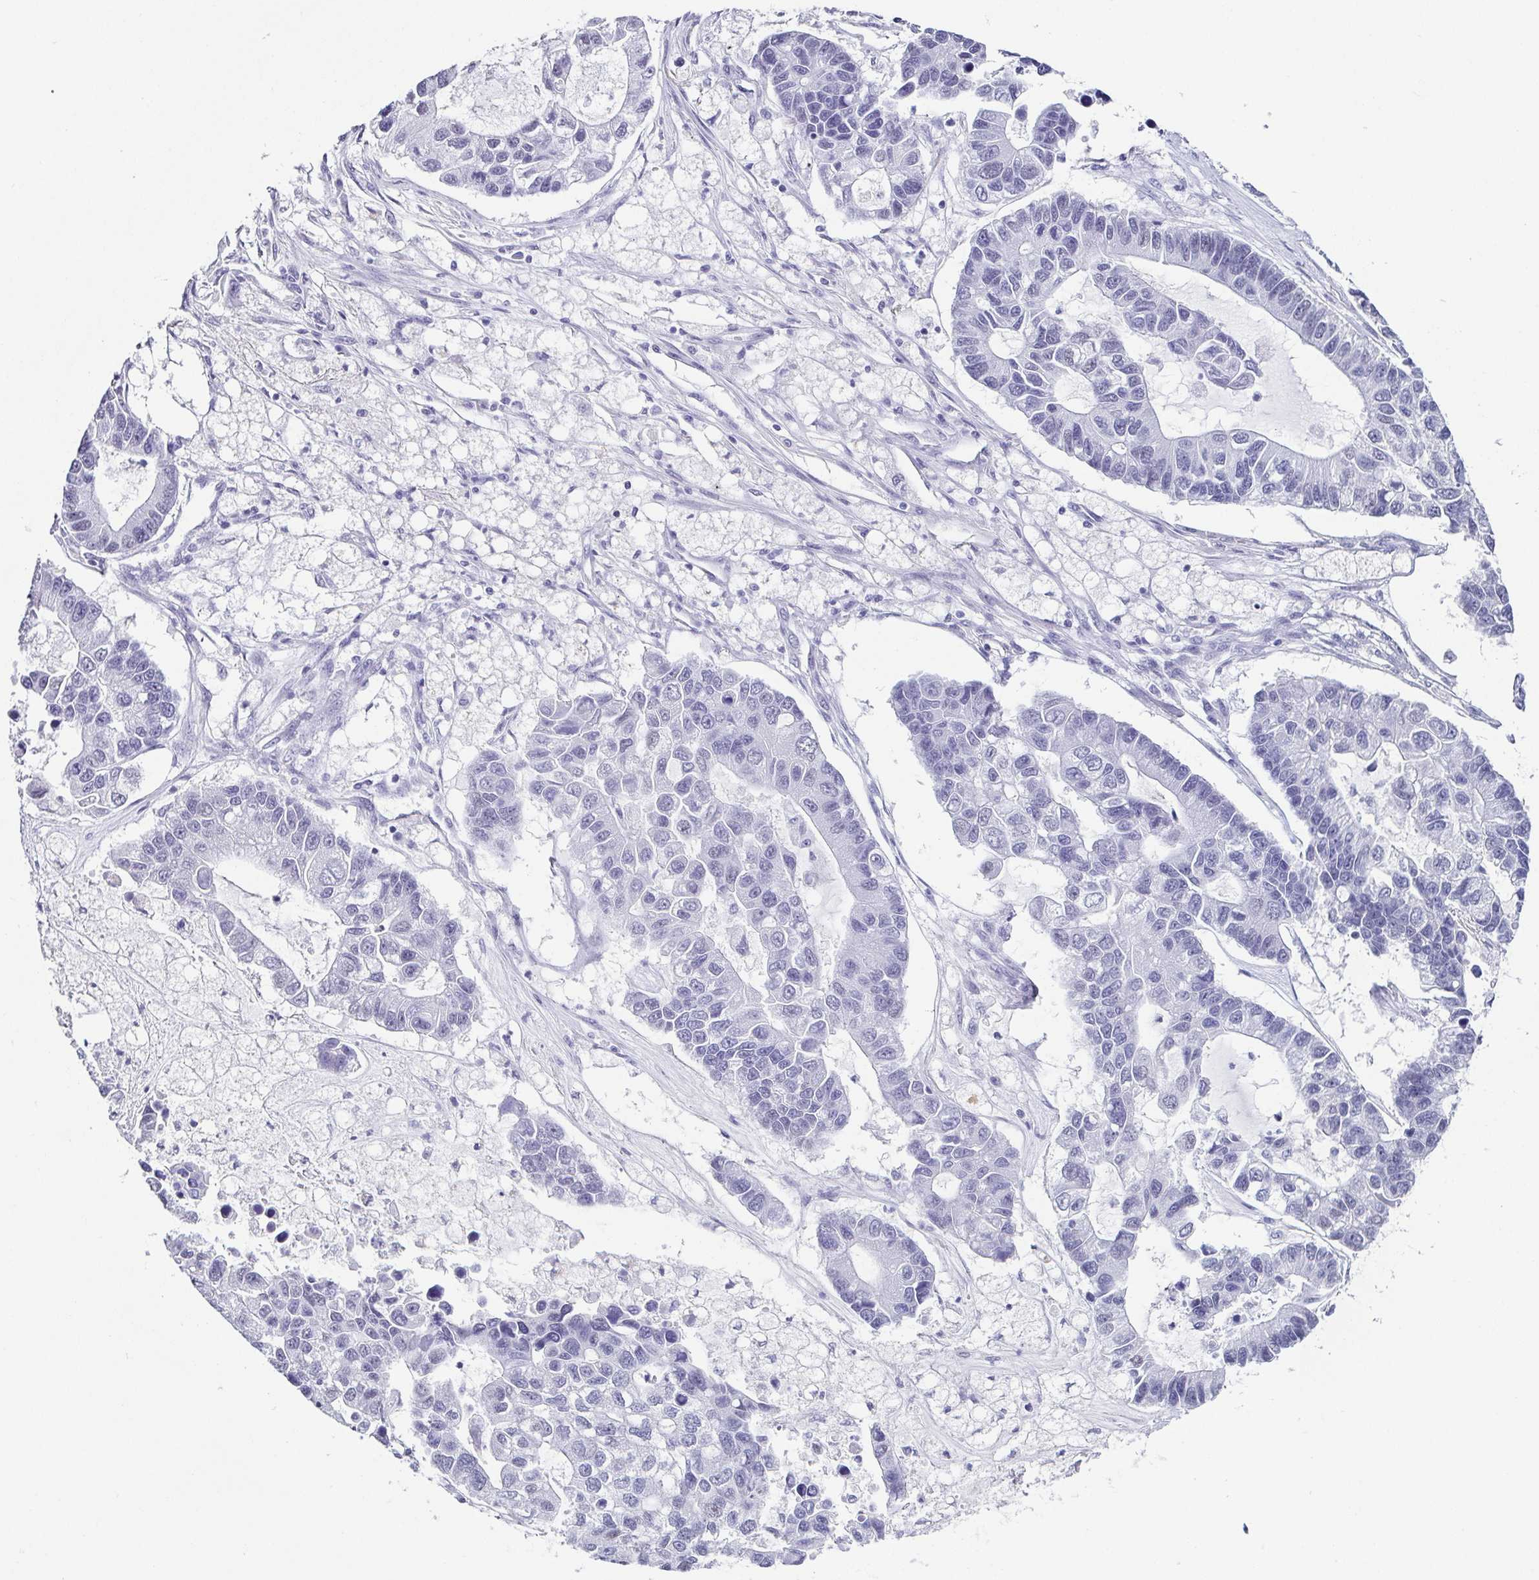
{"staining": {"intensity": "negative", "quantity": "none", "location": "none"}, "tissue": "lung cancer", "cell_type": "Tumor cells", "image_type": "cancer", "snomed": [{"axis": "morphology", "description": "Adenocarcinoma, NOS"}, {"axis": "topography", "description": "Bronchus"}, {"axis": "topography", "description": "Lung"}], "caption": "DAB (3,3'-diaminobenzidine) immunohistochemical staining of human lung cancer demonstrates no significant staining in tumor cells.", "gene": "ESX1", "patient": {"sex": "female", "age": 51}}